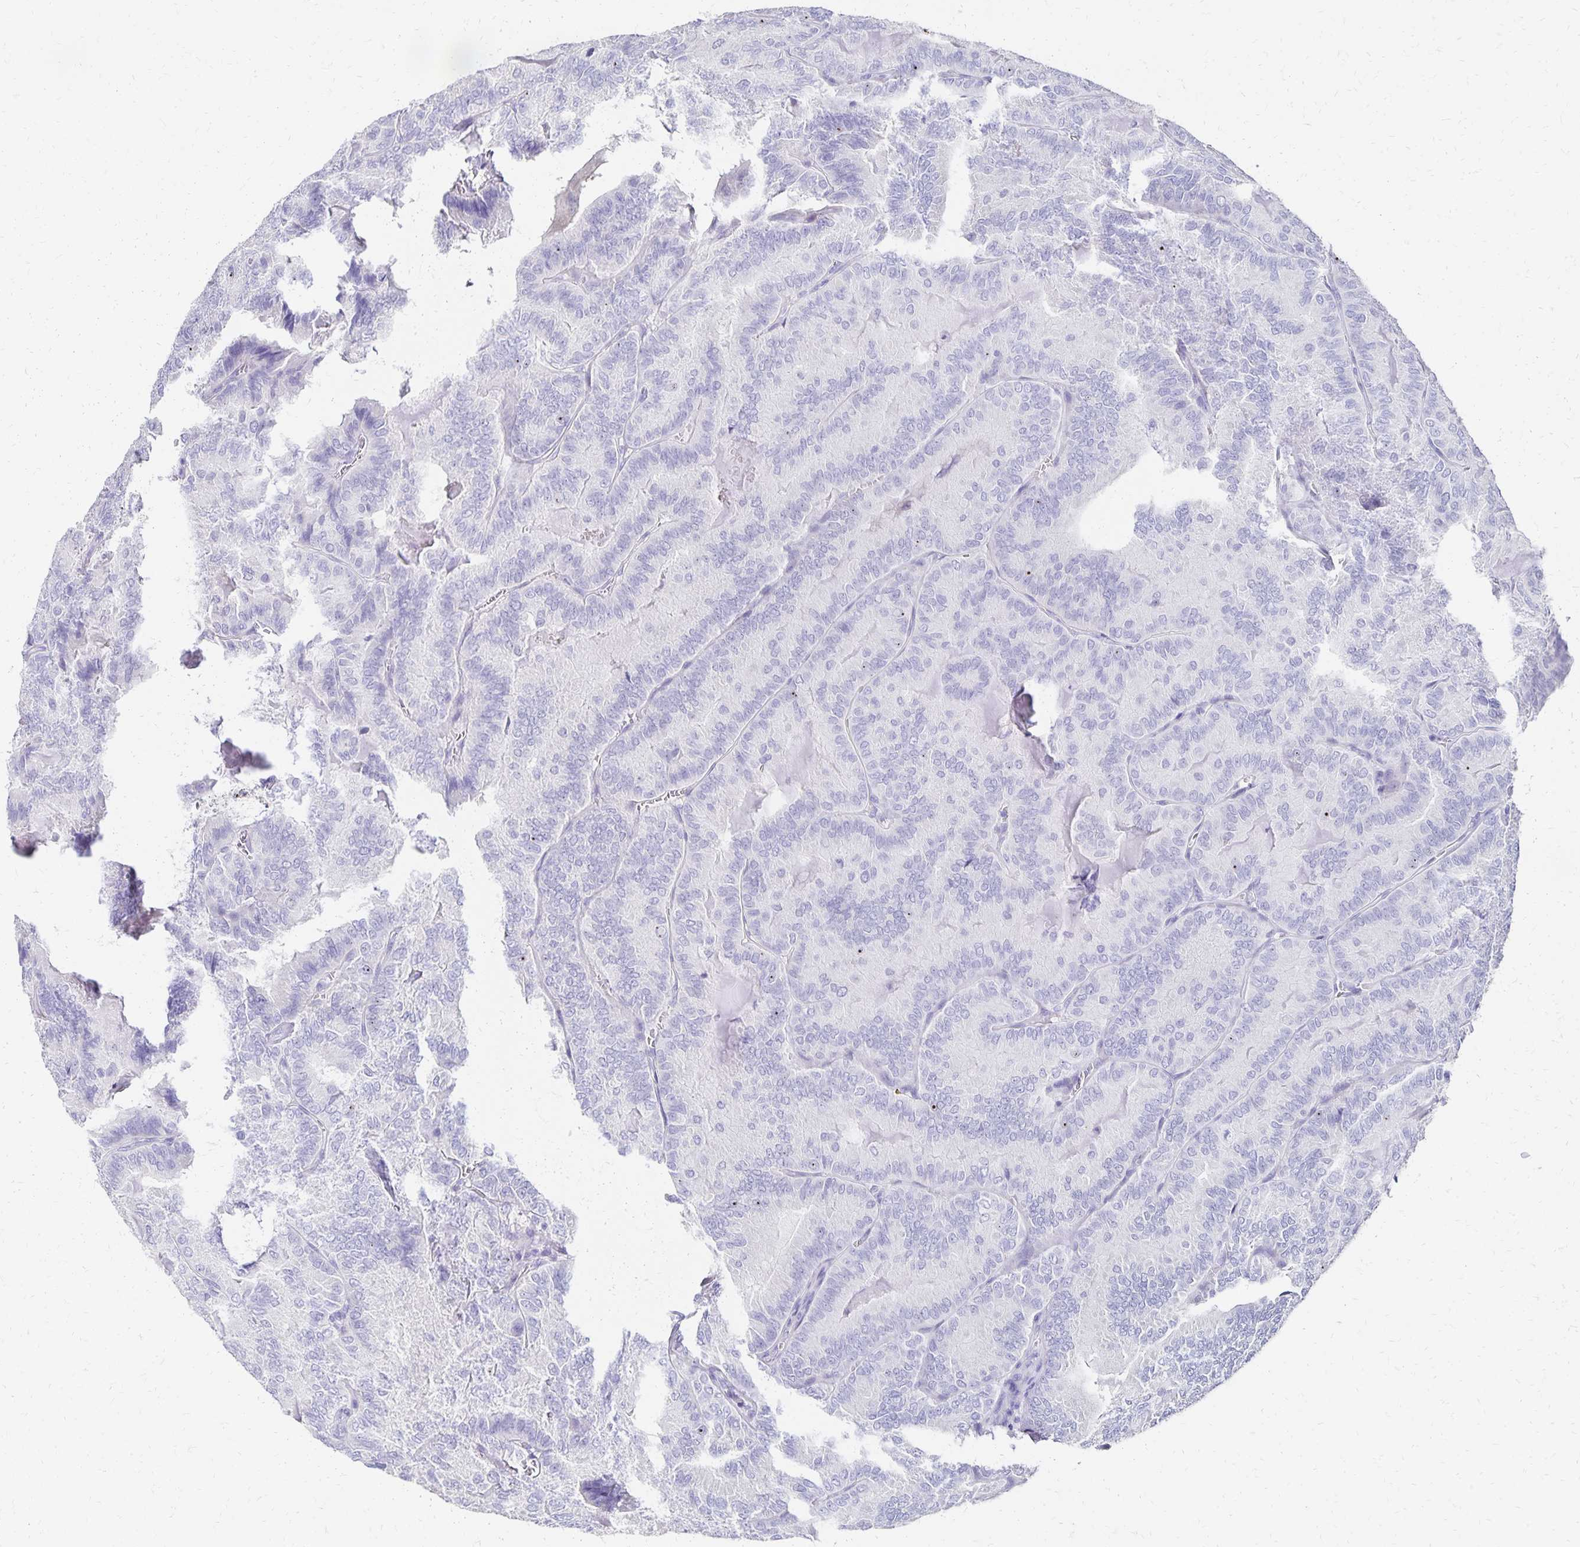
{"staining": {"intensity": "negative", "quantity": "none", "location": "none"}, "tissue": "thyroid cancer", "cell_type": "Tumor cells", "image_type": "cancer", "snomed": [{"axis": "morphology", "description": "Papillary adenocarcinoma, NOS"}, {"axis": "topography", "description": "Thyroid gland"}], "caption": "Immunohistochemistry micrograph of neoplastic tissue: human thyroid papillary adenocarcinoma stained with DAB (3,3'-diaminobenzidine) shows no significant protein positivity in tumor cells. The staining was performed using DAB (3,3'-diaminobenzidine) to visualize the protein expression in brown, while the nuclei were stained in blue with hematoxylin (Magnification: 20x).", "gene": "DYNLT4", "patient": {"sex": "female", "age": 75}}